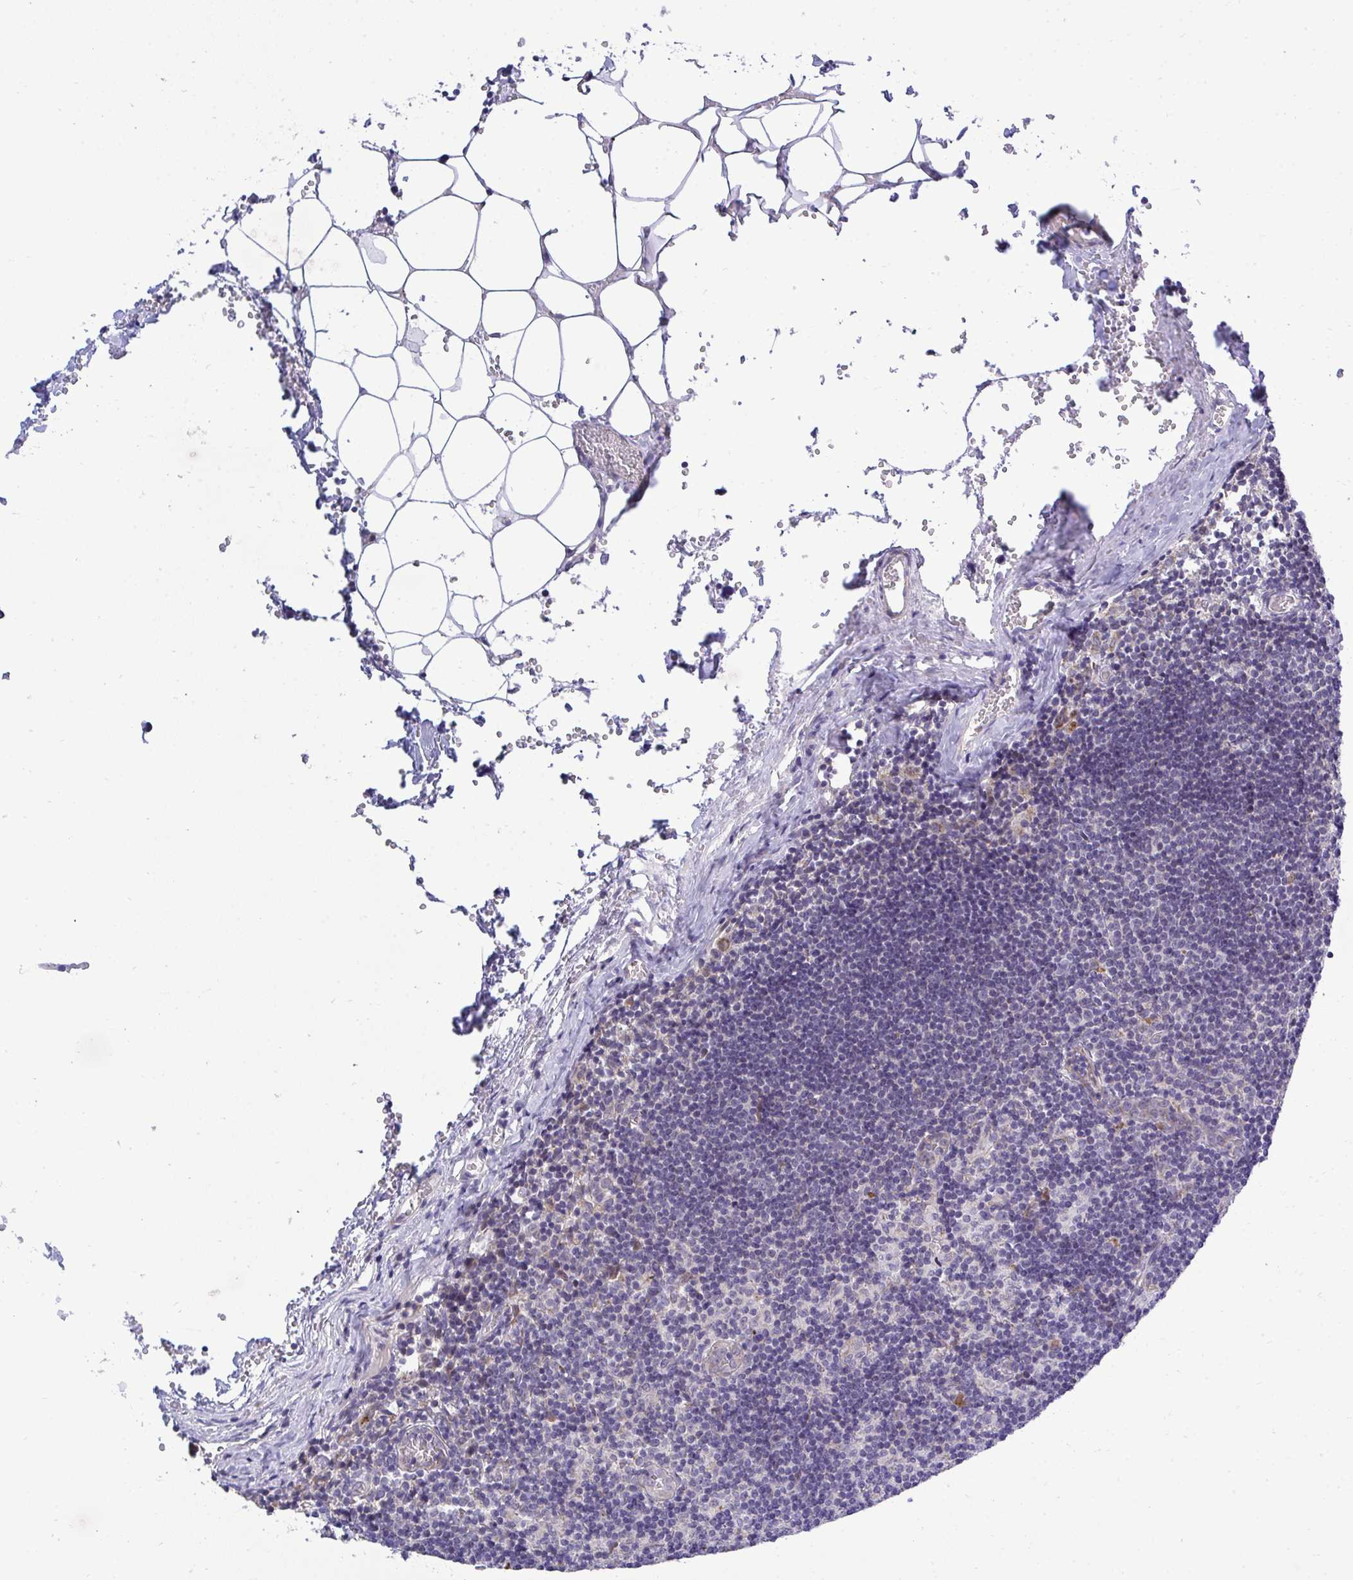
{"staining": {"intensity": "negative", "quantity": "none", "location": "none"}, "tissue": "lymph node", "cell_type": "Non-germinal center cells", "image_type": "normal", "snomed": [{"axis": "morphology", "description": "Normal tissue, NOS"}, {"axis": "topography", "description": "Lymph node"}], "caption": "This is an IHC micrograph of normal human lymph node. There is no expression in non-germinal center cells.", "gene": "XAF1", "patient": {"sex": "female", "age": 31}}